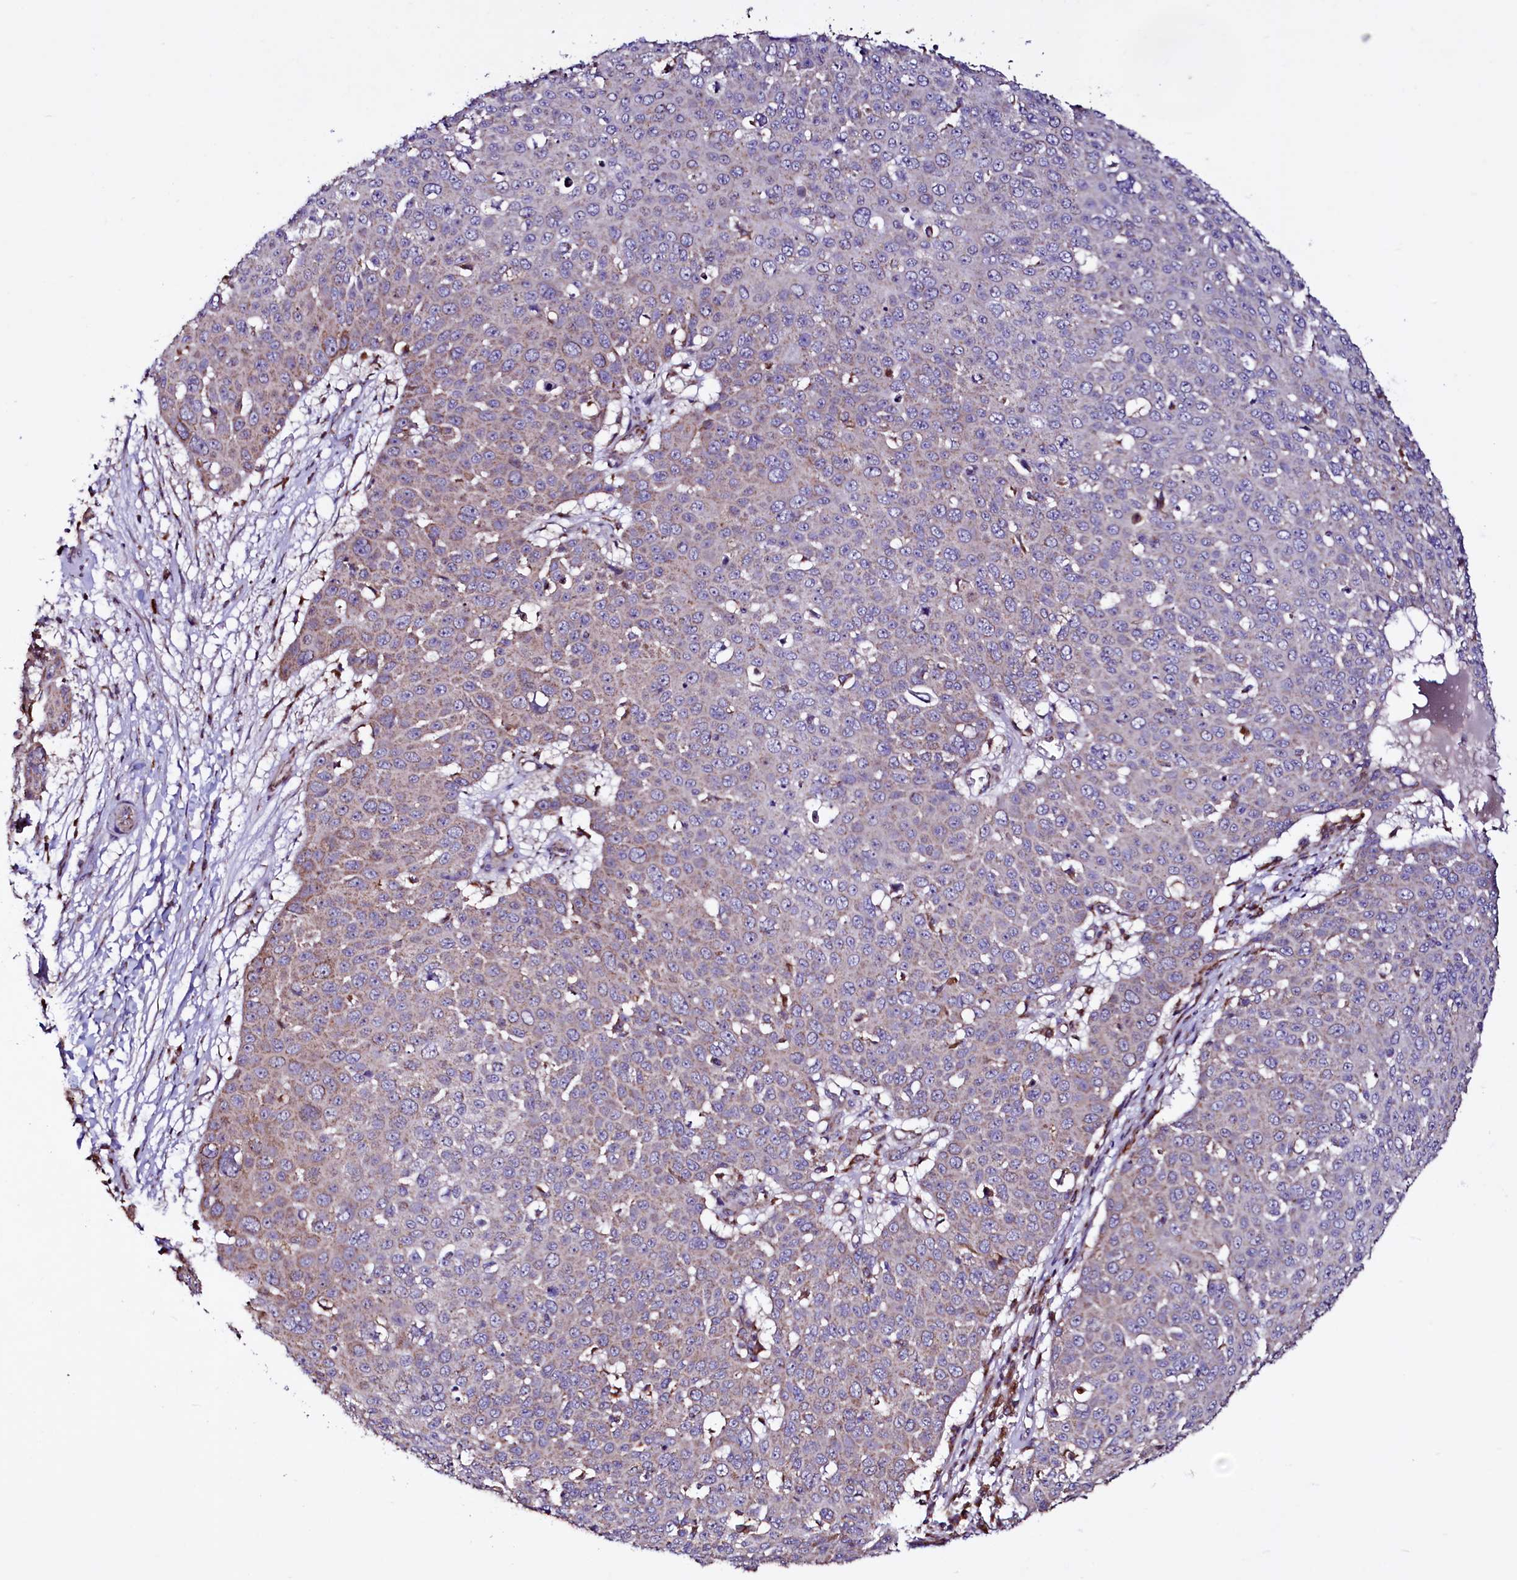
{"staining": {"intensity": "weak", "quantity": "<25%", "location": "cytoplasmic/membranous"}, "tissue": "skin cancer", "cell_type": "Tumor cells", "image_type": "cancer", "snomed": [{"axis": "morphology", "description": "Squamous cell carcinoma, NOS"}, {"axis": "topography", "description": "Skin"}], "caption": "There is no significant positivity in tumor cells of skin cancer (squamous cell carcinoma).", "gene": "STARD5", "patient": {"sex": "male", "age": 71}}